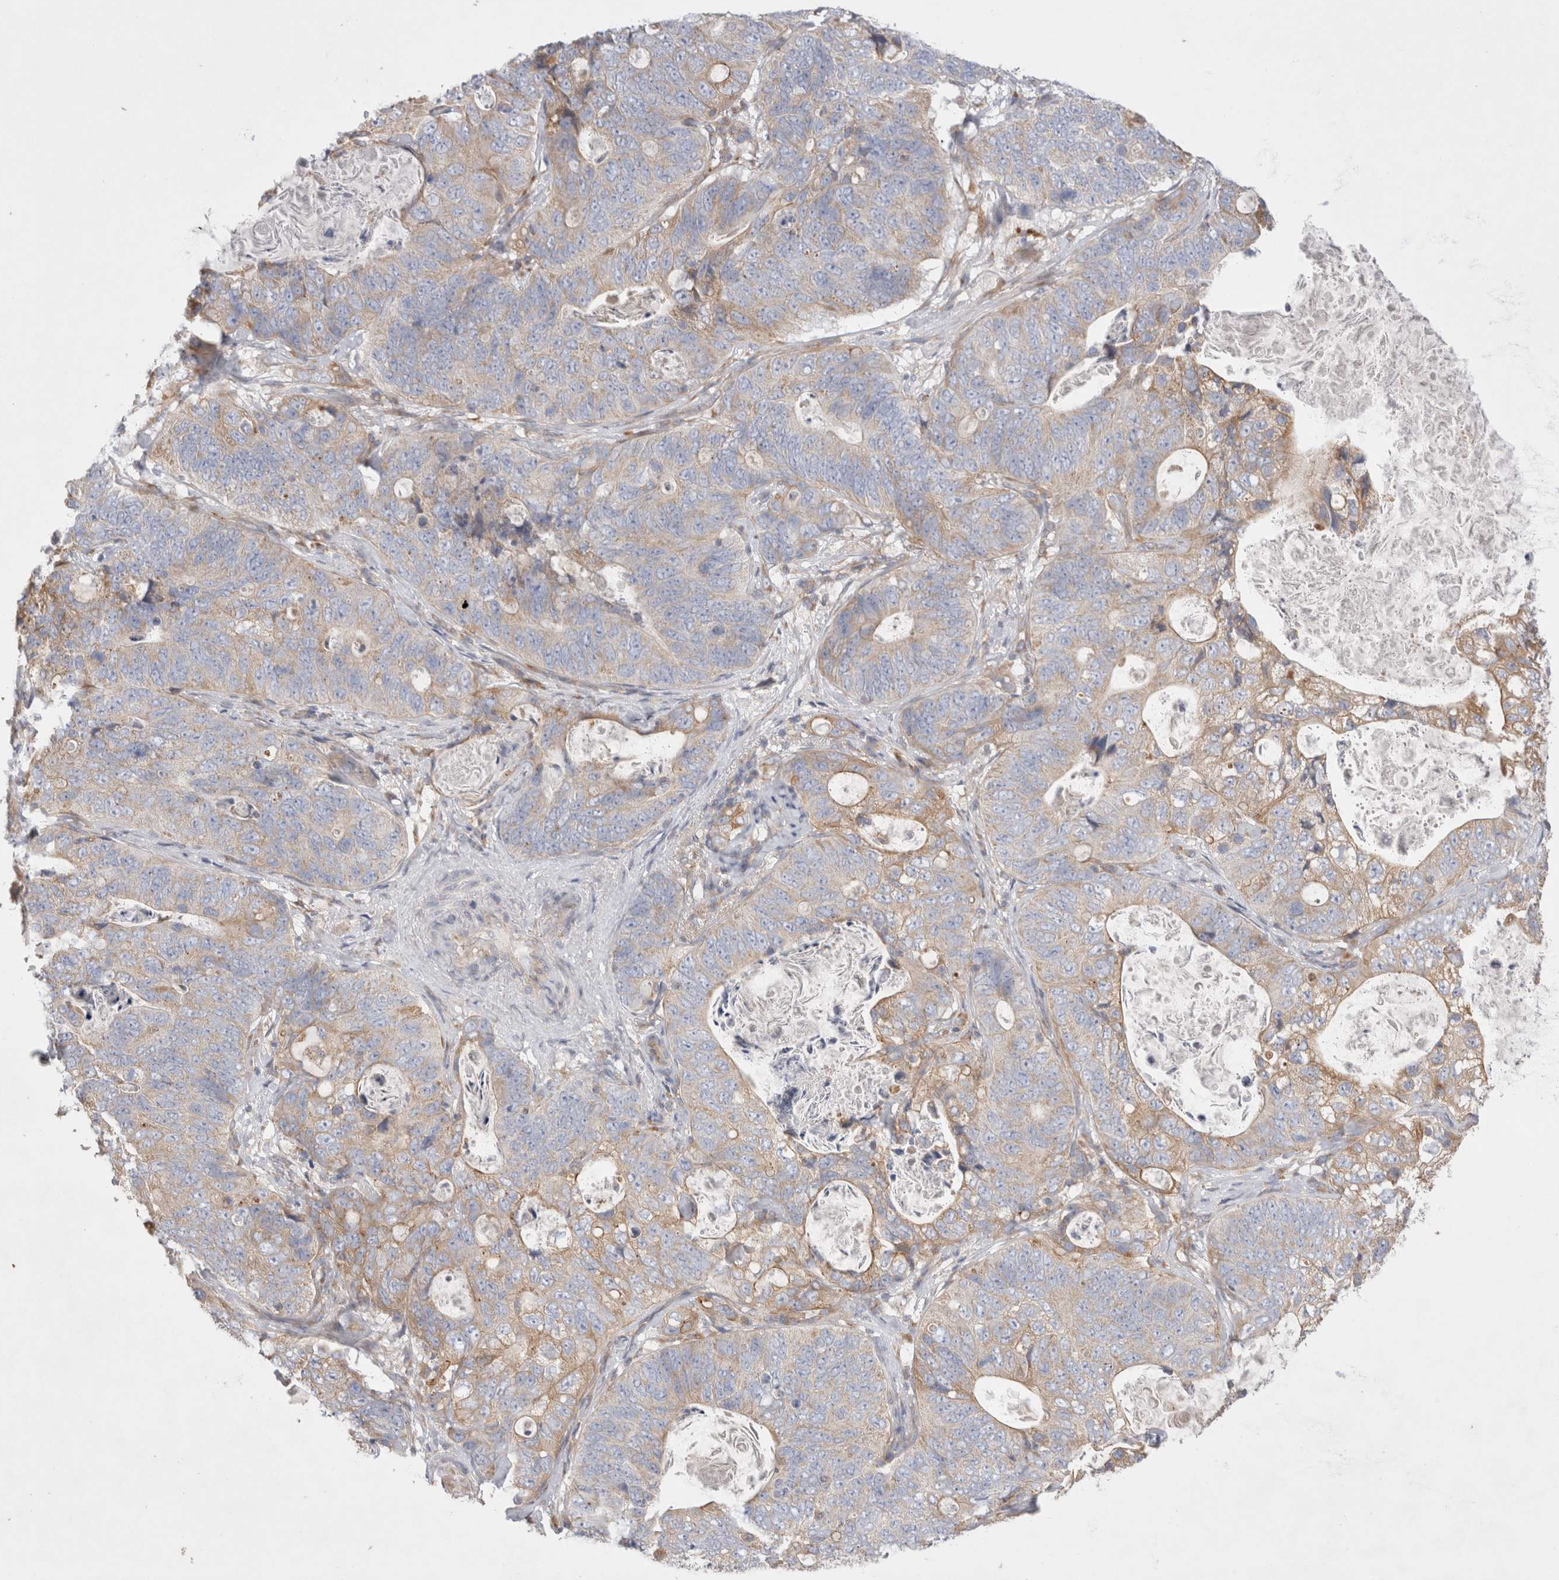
{"staining": {"intensity": "weak", "quantity": "25%-75%", "location": "cytoplasmic/membranous"}, "tissue": "stomach cancer", "cell_type": "Tumor cells", "image_type": "cancer", "snomed": [{"axis": "morphology", "description": "Normal tissue, NOS"}, {"axis": "morphology", "description": "Adenocarcinoma, NOS"}, {"axis": "topography", "description": "Stomach"}], "caption": "Weak cytoplasmic/membranous expression for a protein is appreciated in about 25%-75% of tumor cells of stomach adenocarcinoma using immunohistochemistry.", "gene": "TBC1D16", "patient": {"sex": "female", "age": 89}}